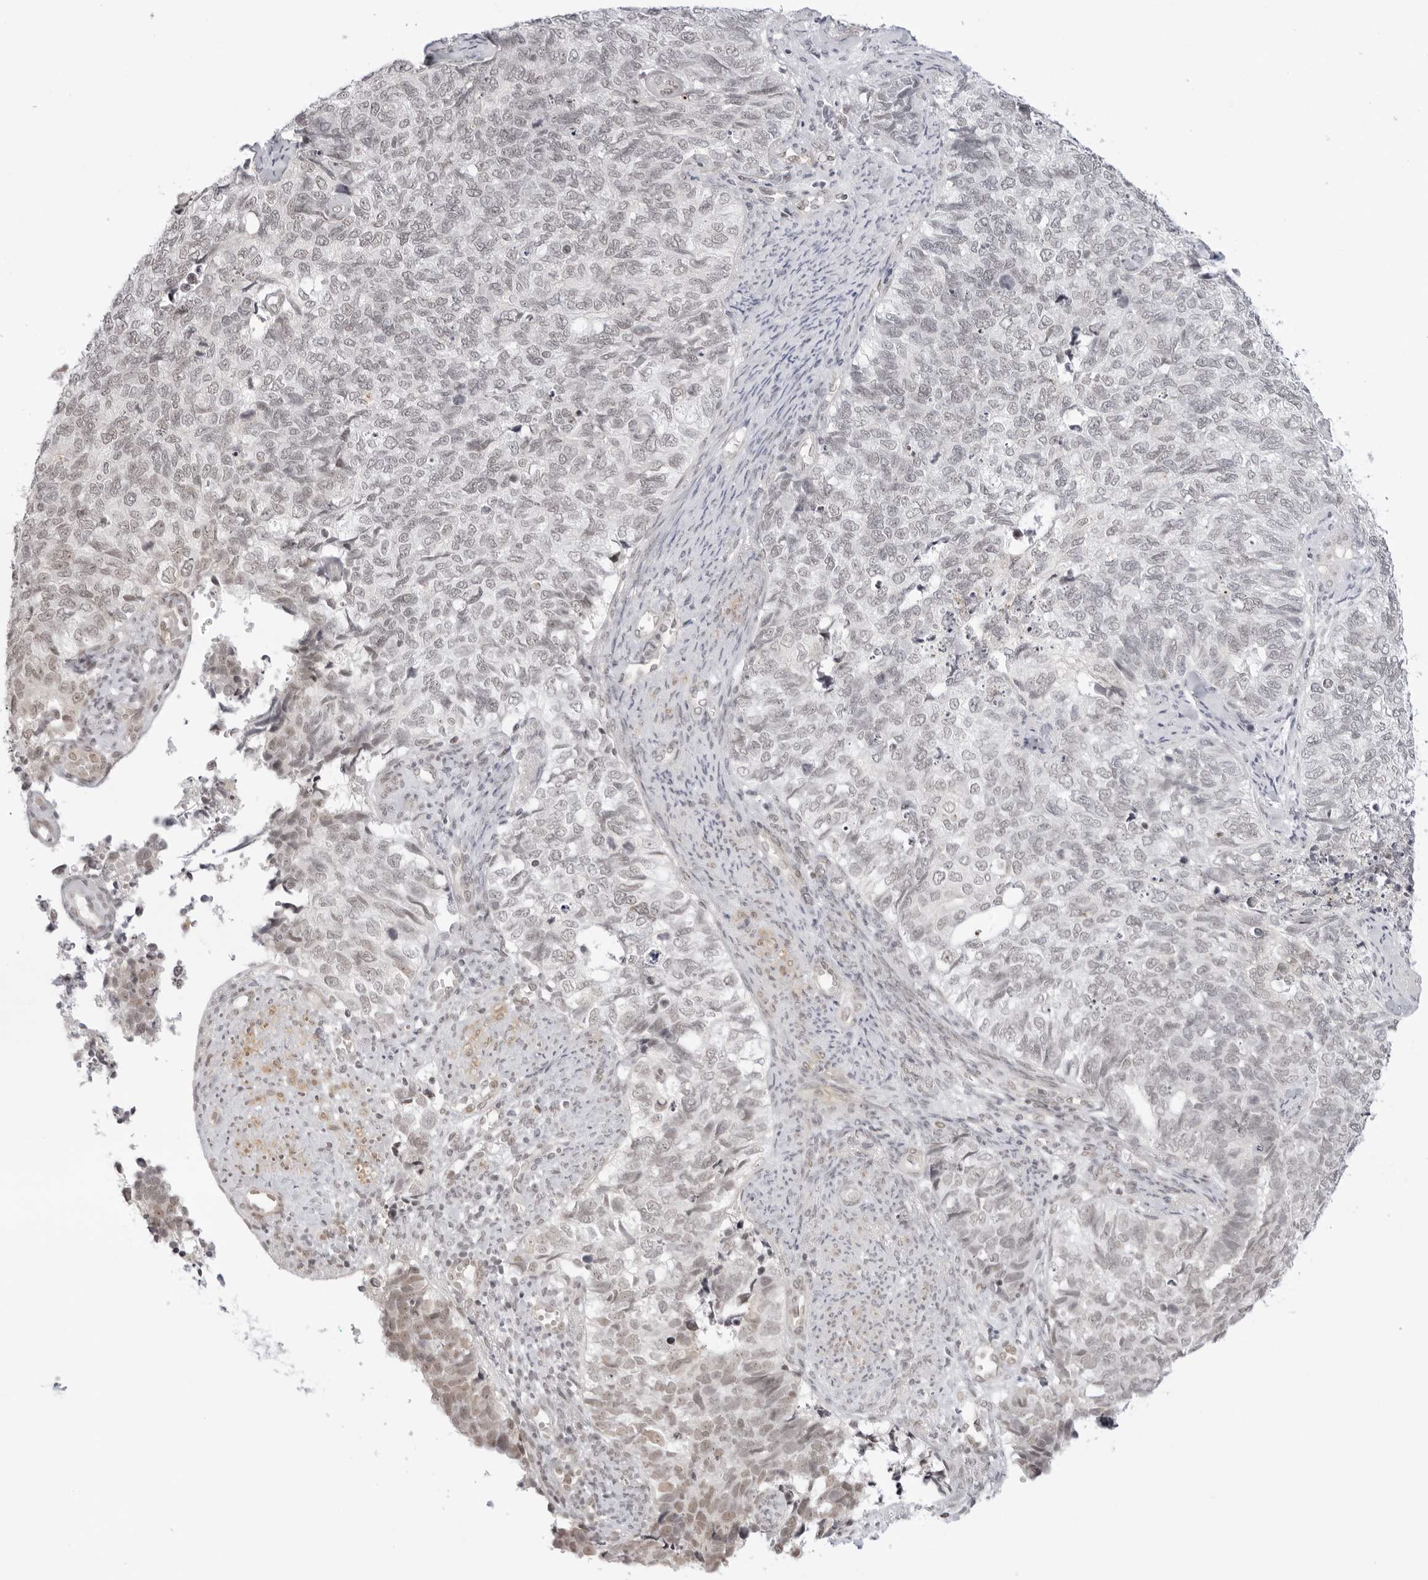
{"staining": {"intensity": "weak", "quantity": "<25%", "location": "nuclear"}, "tissue": "cervical cancer", "cell_type": "Tumor cells", "image_type": "cancer", "snomed": [{"axis": "morphology", "description": "Squamous cell carcinoma, NOS"}, {"axis": "topography", "description": "Cervix"}], "caption": "IHC of human cervical cancer (squamous cell carcinoma) demonstrates no expression in tumor cells.", "gene": "TCIM", "patient": {"sex": "female", "age": 63}}